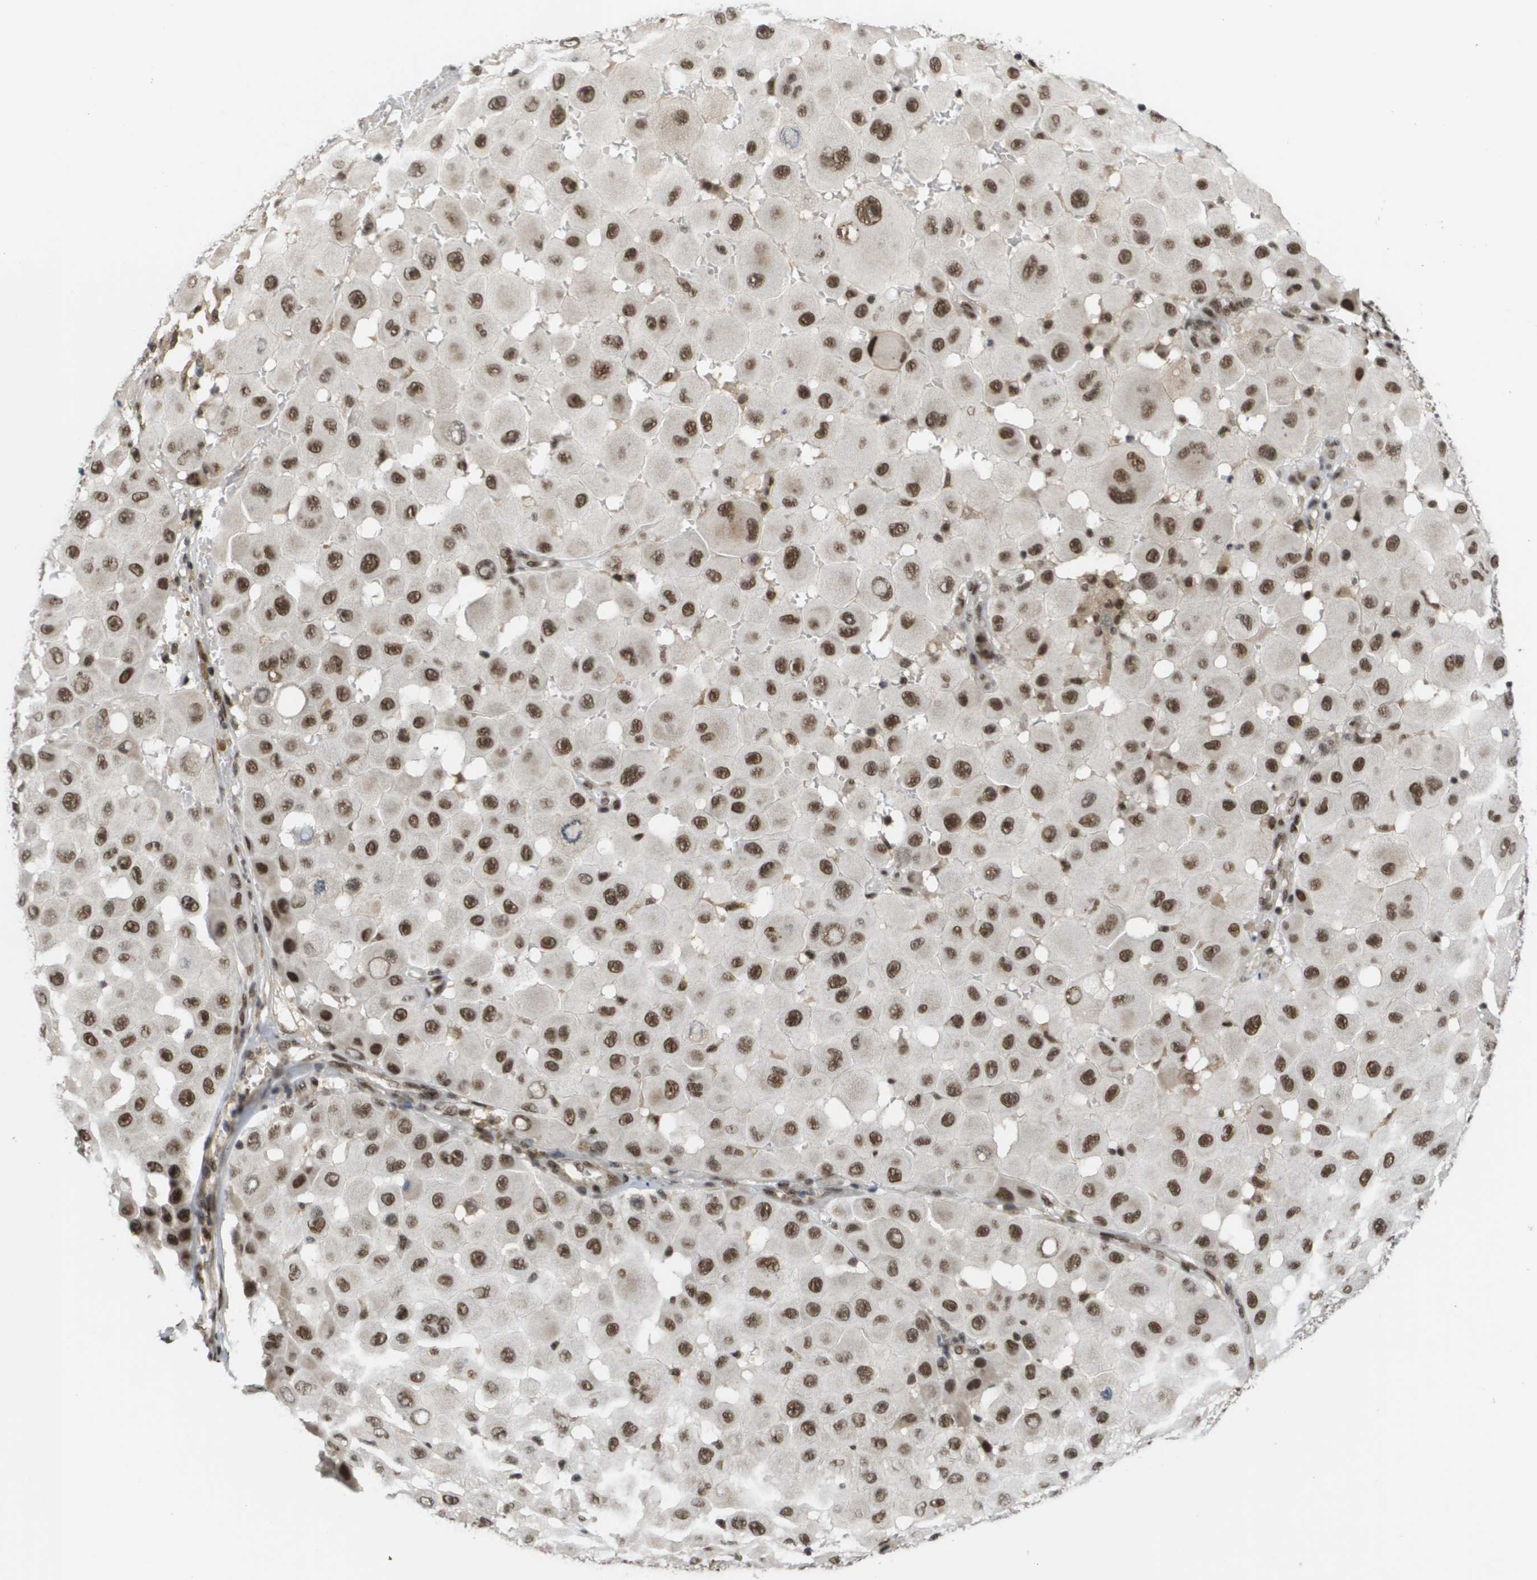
{"staining": {"intensity": "moderate", "quantity": ">75%", "location": "nuclear"}, "tissue": "melanoma", "cell_type": "Tumor cells", "image_type": "cancer", "snomed": [{"axis": "morphology", "description": "Malignant melanoma, NOS"}, {"axis": "topography", "description": "Skin"}], "caption": "A photomicrograph showing moderate nuclear staining in approximately >75% of tumor cells in melanoma, as visualized by brown immunohistochemical staining.", "gene": "PRCC", "patient": {"sex": "female", "age": 81}}